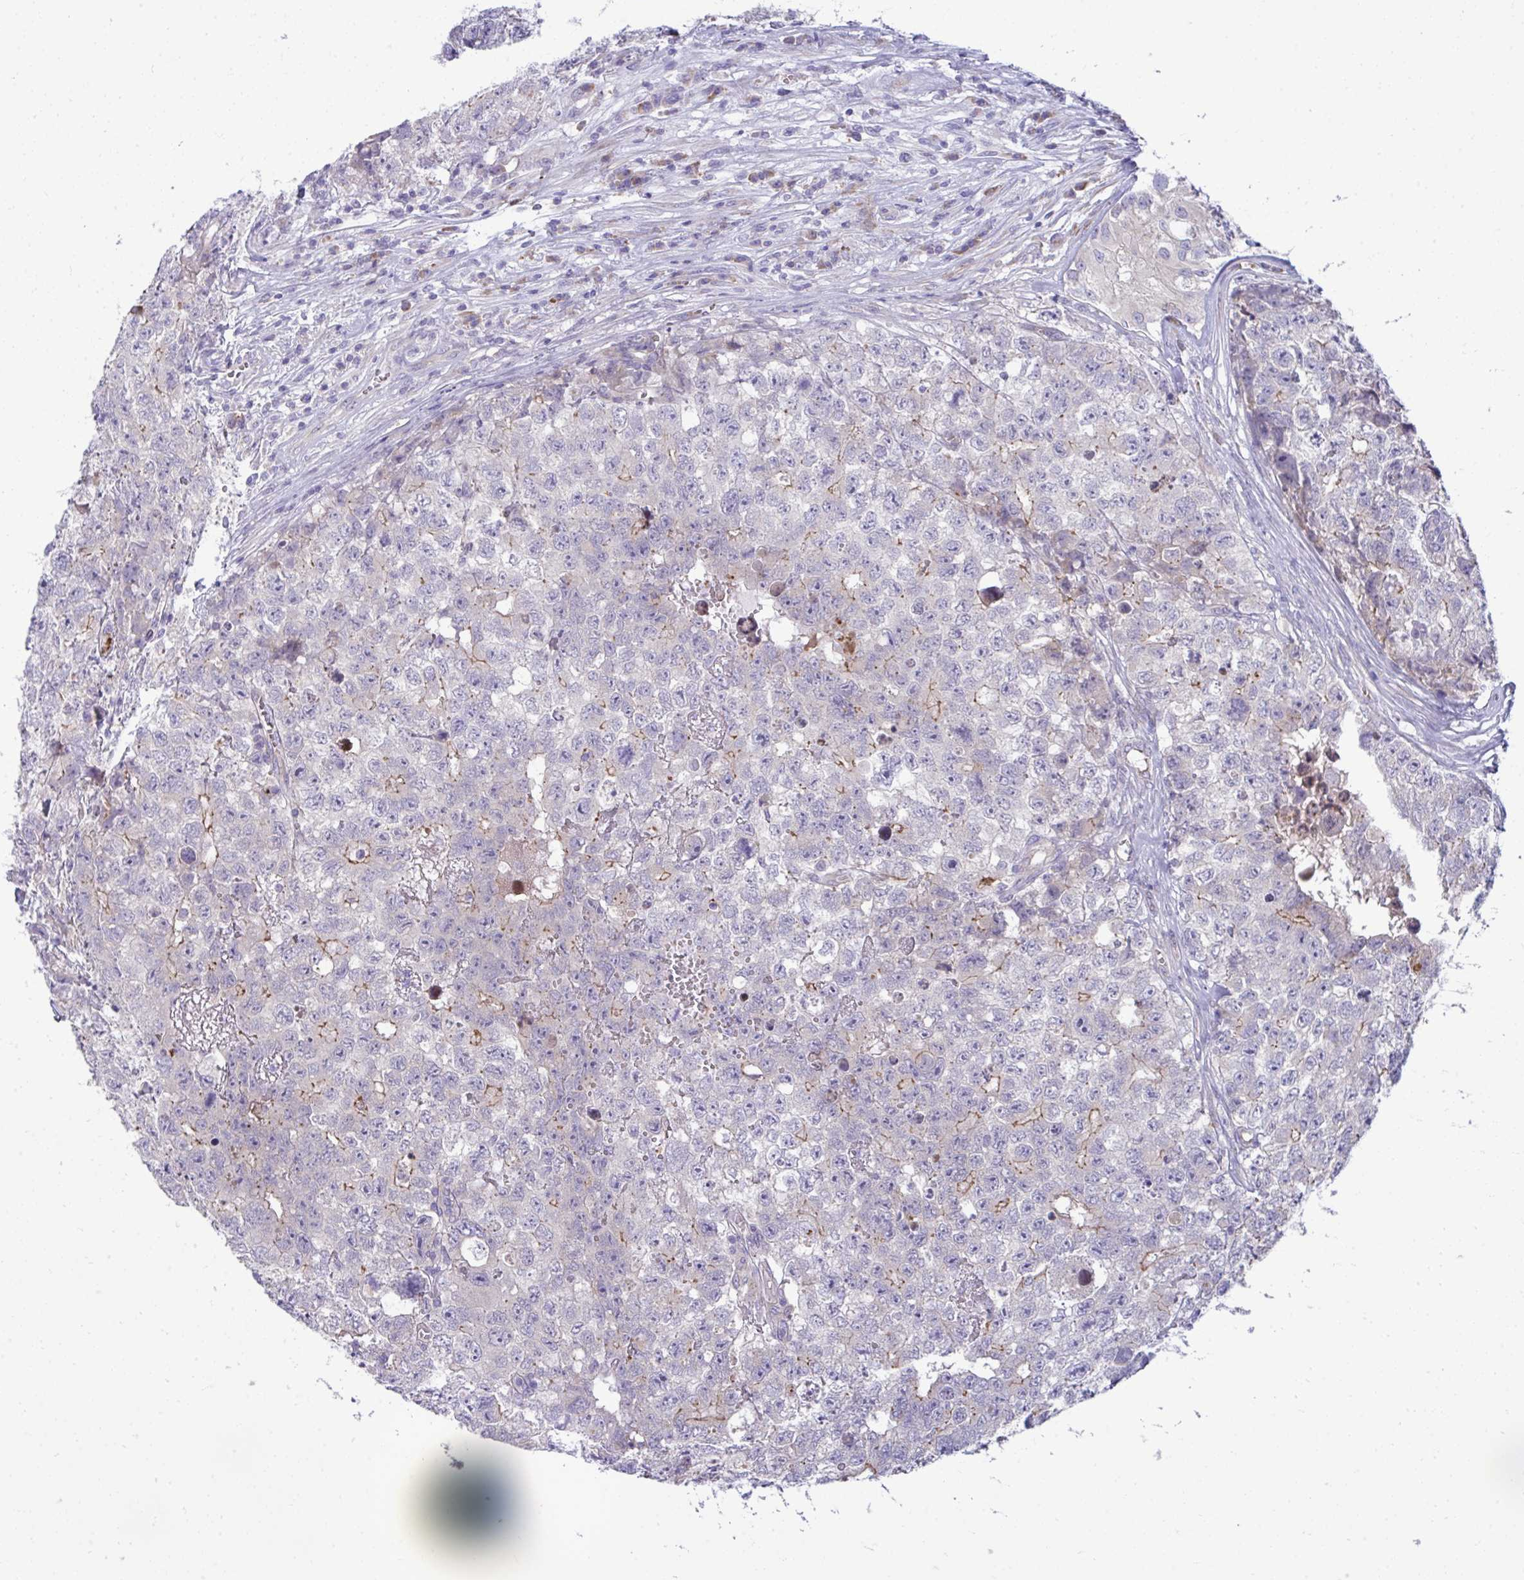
{"staining": {"intensity": "moderate", "quantity": "<25%", "location": "cytoplasmic/membranous"}, "tissue": "testis cancer", "cell_type": "Tumor cells", "image_type": "cancer", "snomed": [{"axis": "morphology", "description": "Carcinoma, Embryonal, NOS"}, {"axis": "topography", "description": "Testis"}], "caption": "Immunohistochemistry (IHC) (DAB (3,3'-diaminobenzidine)) staining of human testis cancer (embryonal carcinoma) displays moderate cytoplasmic/membranous protein staining in approximately <25% of tumor cells.", "gene": "PIGZ", "patient": {"sex": "male", "age": 18}}